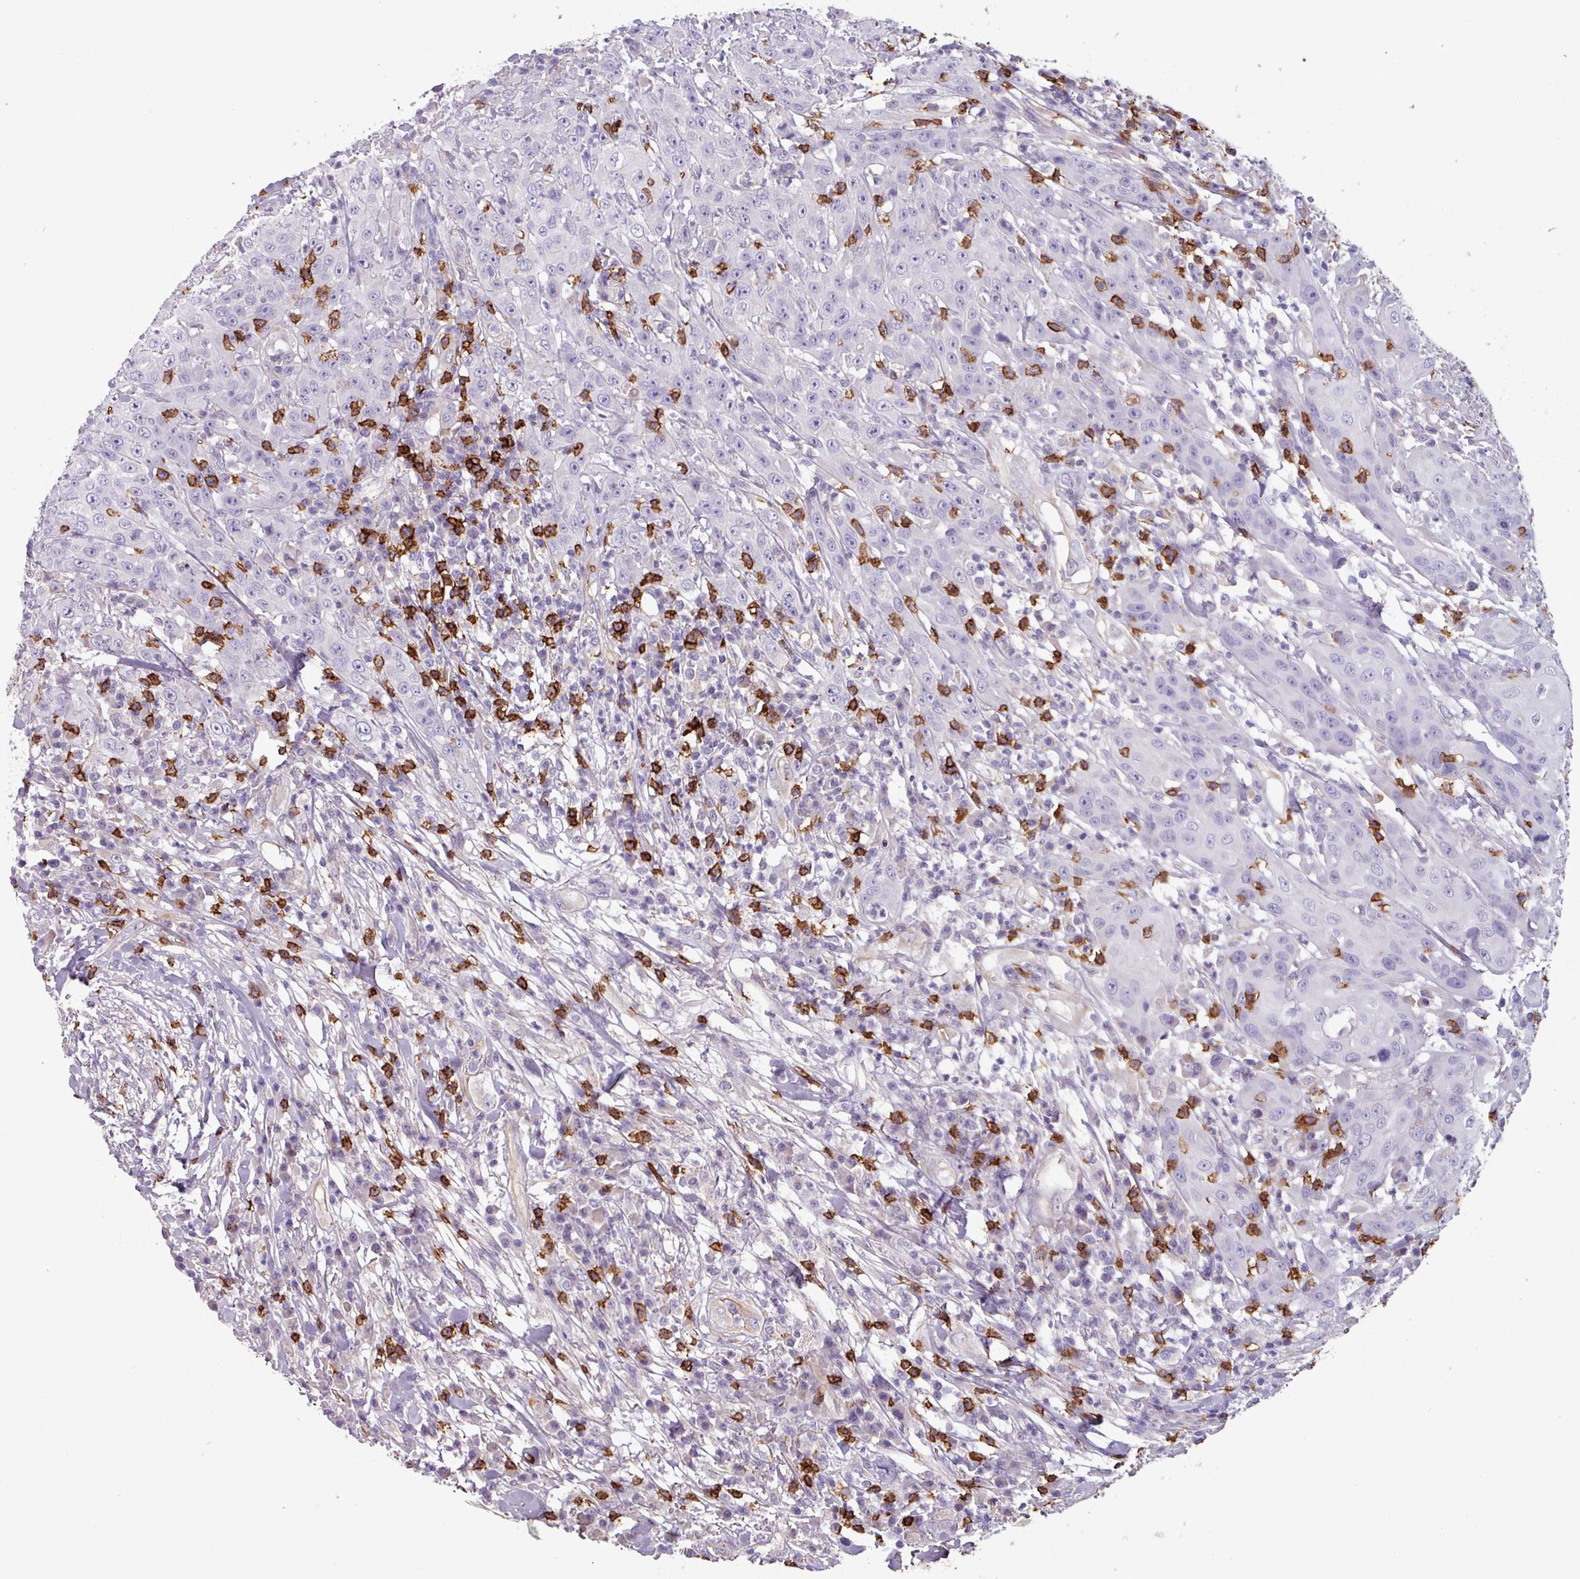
{"staining": {"intensity": "negative", "quantity": "none", "location": "none"}, "tissue": "head and neck cancer", "cell_type": "Tumor cells", "image_type": "cancer", "snomed": [{"axis": "morphology", "description": "Squamous cell carcinoma, NOS"}, {"axis": "topography", "description": "Skin"}, {"axis": "topography", "description": "Head-Neck"}], "caption": "Immunohistochemical staining of human head and neck squamous cell carcinoma reveals no significant expression in tumor cells.", "gene": "CD8A", "patient": {"sex": "male", "age": 80}}